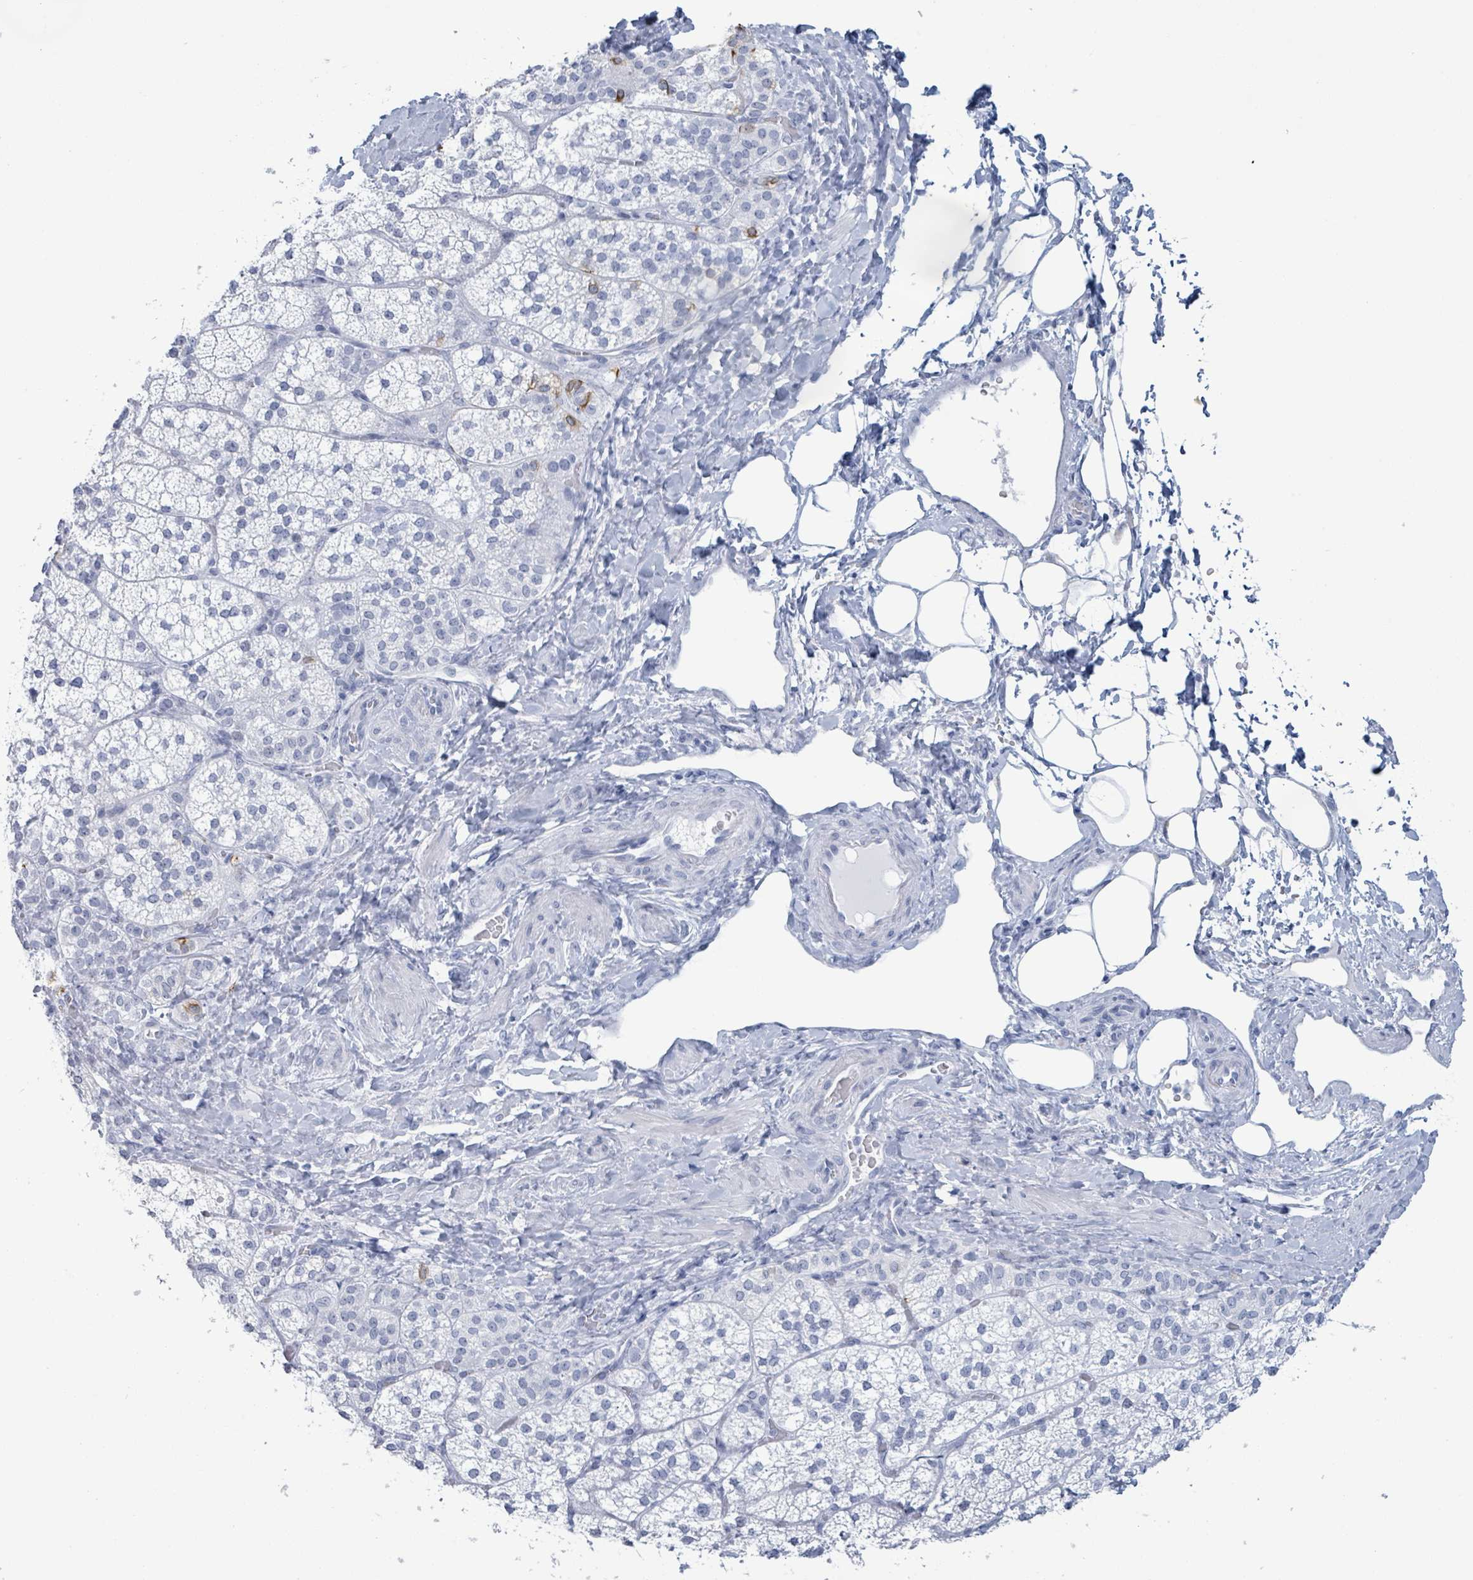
{"staining": {"intensity": "negative", "quantity": "none", "location": "none"}, "tissue": "adrenal gland", "cell_type": "Glandular cells", "image_type": "normal", "snomed": [{"axis": "morphology", "description": "Normal tissue, NOS"}, {"axis": "topography", "description": "Adrenal gland"}], "caption": "This is a histopathology image of immunohistochemistry staining of unremarkable adrenal gland, which shows no staining in glandular cells. (DAB immunohistochemistry, high magnification).", "gene": "KRT8", "patient": {"sex": "male", "age": 53}}